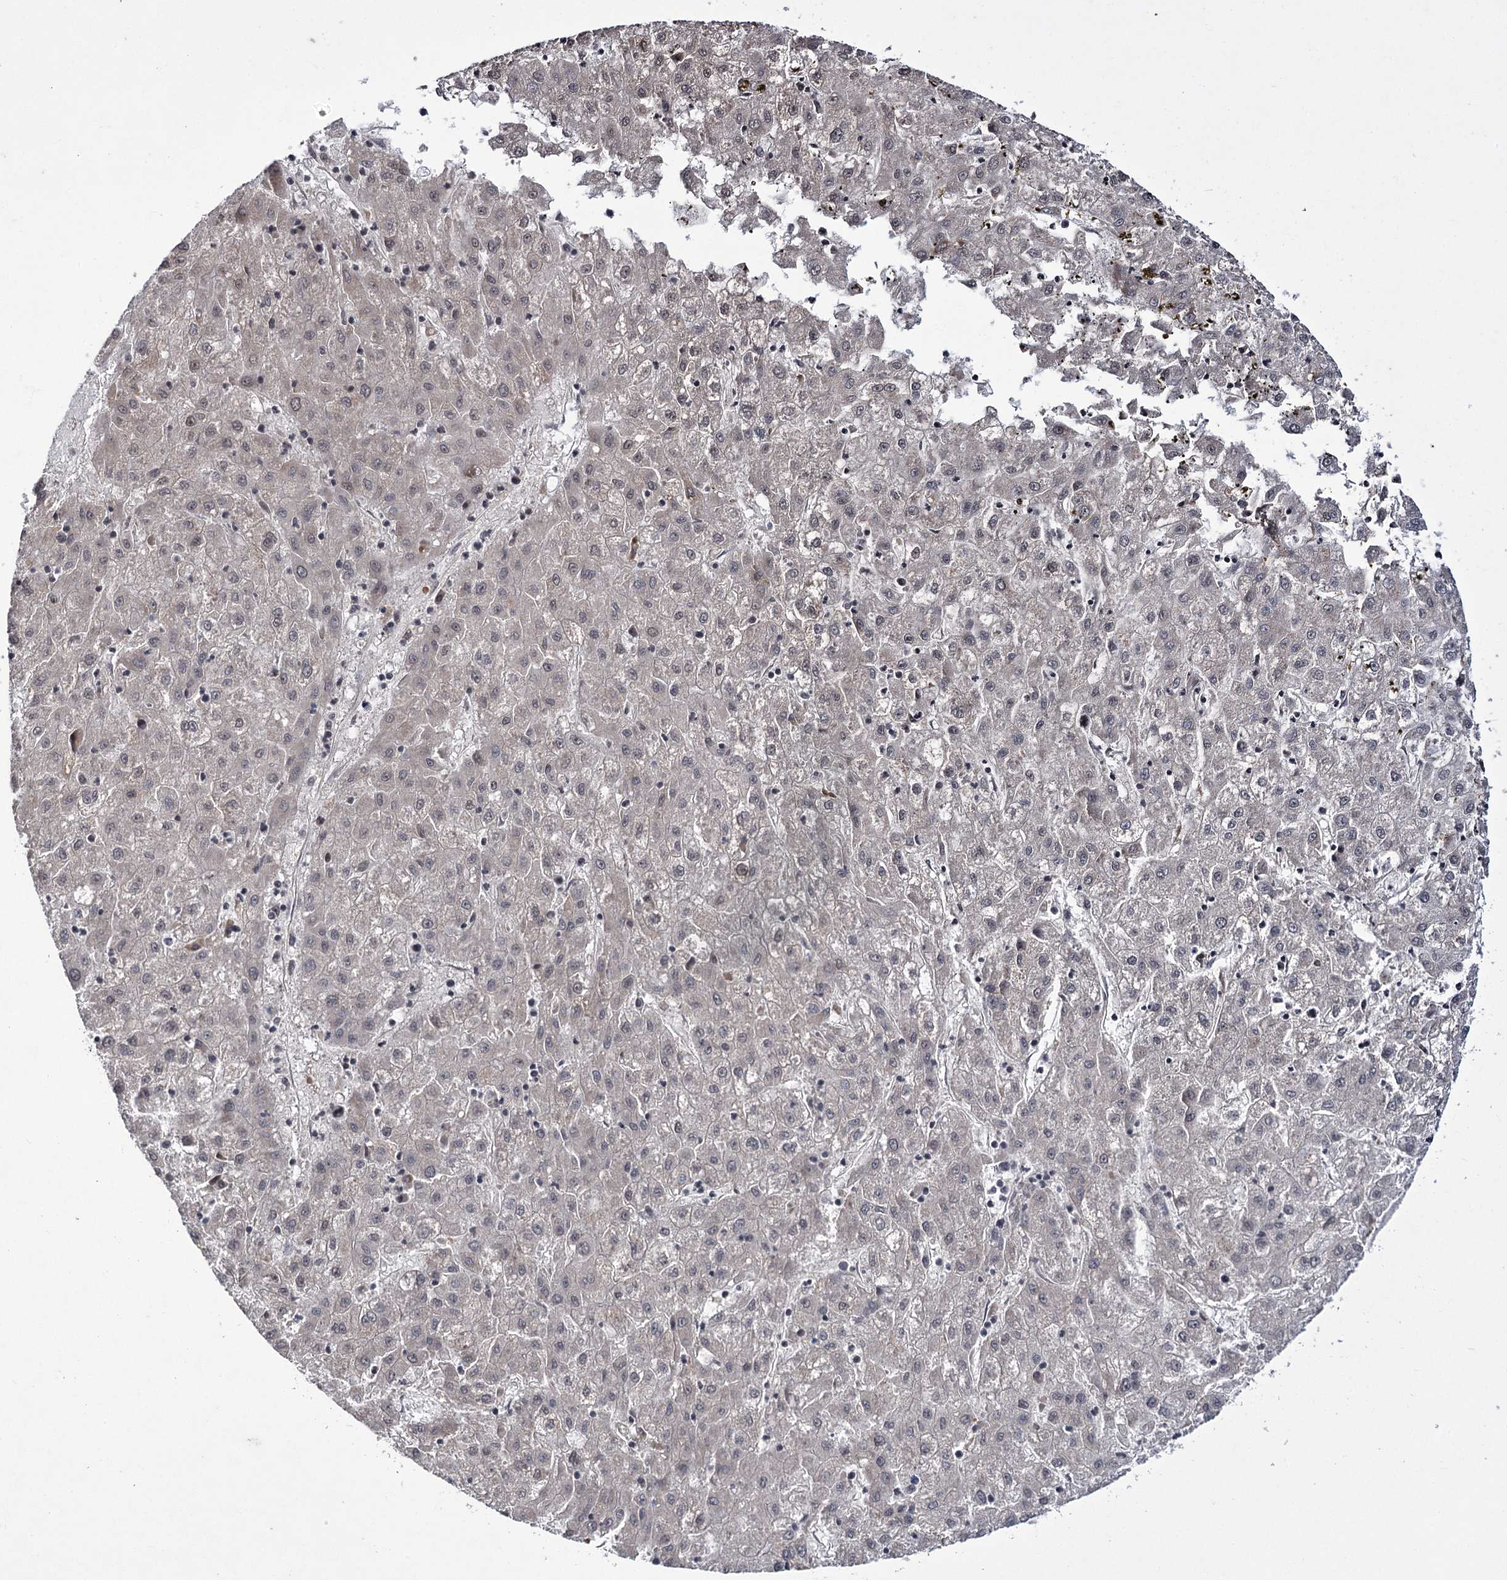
{"staining": {"intensity": "weak", "quantity": "<25%", "location": "nuclear"}, "tissue": "liver cancer", "cell_type": "Tumor cells", "image_type": "cancer", "snomed": [{"axis": "morphology", "description": "Carcinoma, Hepatocellular, NOS"}, {"axis": "topography", "description": "Liver"}], "caption": "Immunohistochemistry (IHC) photomicrograph of neoplastic tissue: liver cancer (hepatocellular carcinoma) stained with DAB (3,3'-diaminobenzidine) displays no significant protein expression in tumor cells.", "gene": "VGLL4", "patient": {"sex": "male", "age": 72}}